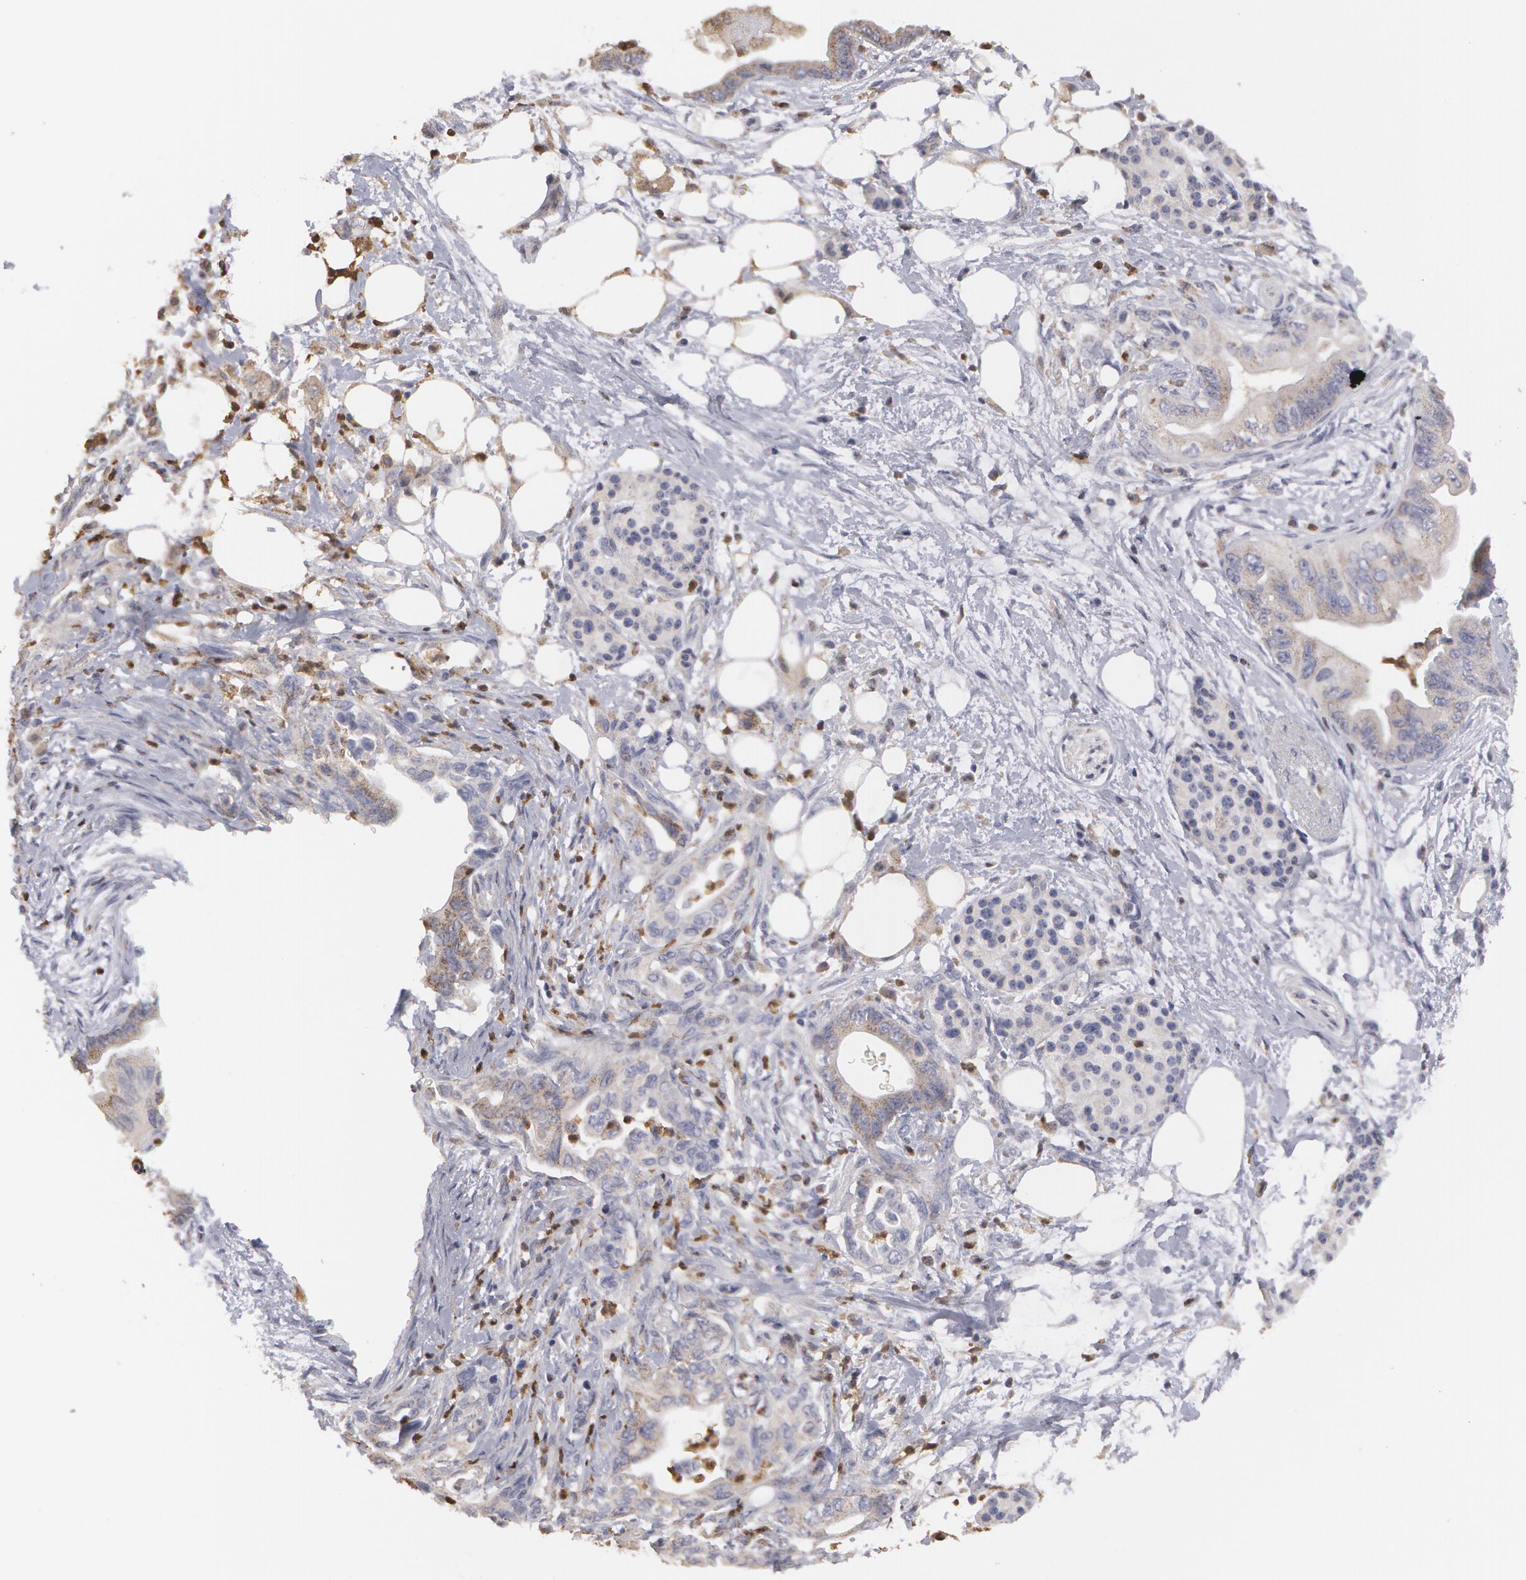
{"staining": {"intensity": "weak", "quantity": "25%-75%", "location": "cytoplasmic/membranous"}, "tissue": "pancreatic cancer", "cell_type": "Tumor cells", "image_type": "cancer", "snomed": [{"axis": "morphology", "description": "Adenocarcinoma, NOS"}, {"axis": "topography", "description": "Pancreas"}], "caption": "The immunohistochemical stain labels weak cytoplasmic/membranous staining in tumor cells of pancreatic cancer (adenocarcinoma) tissue. (DAB IHC with brightfield microscopy, high magnification).", "gene": "CAT", "patient": {"sex": "female", "age": 66}}